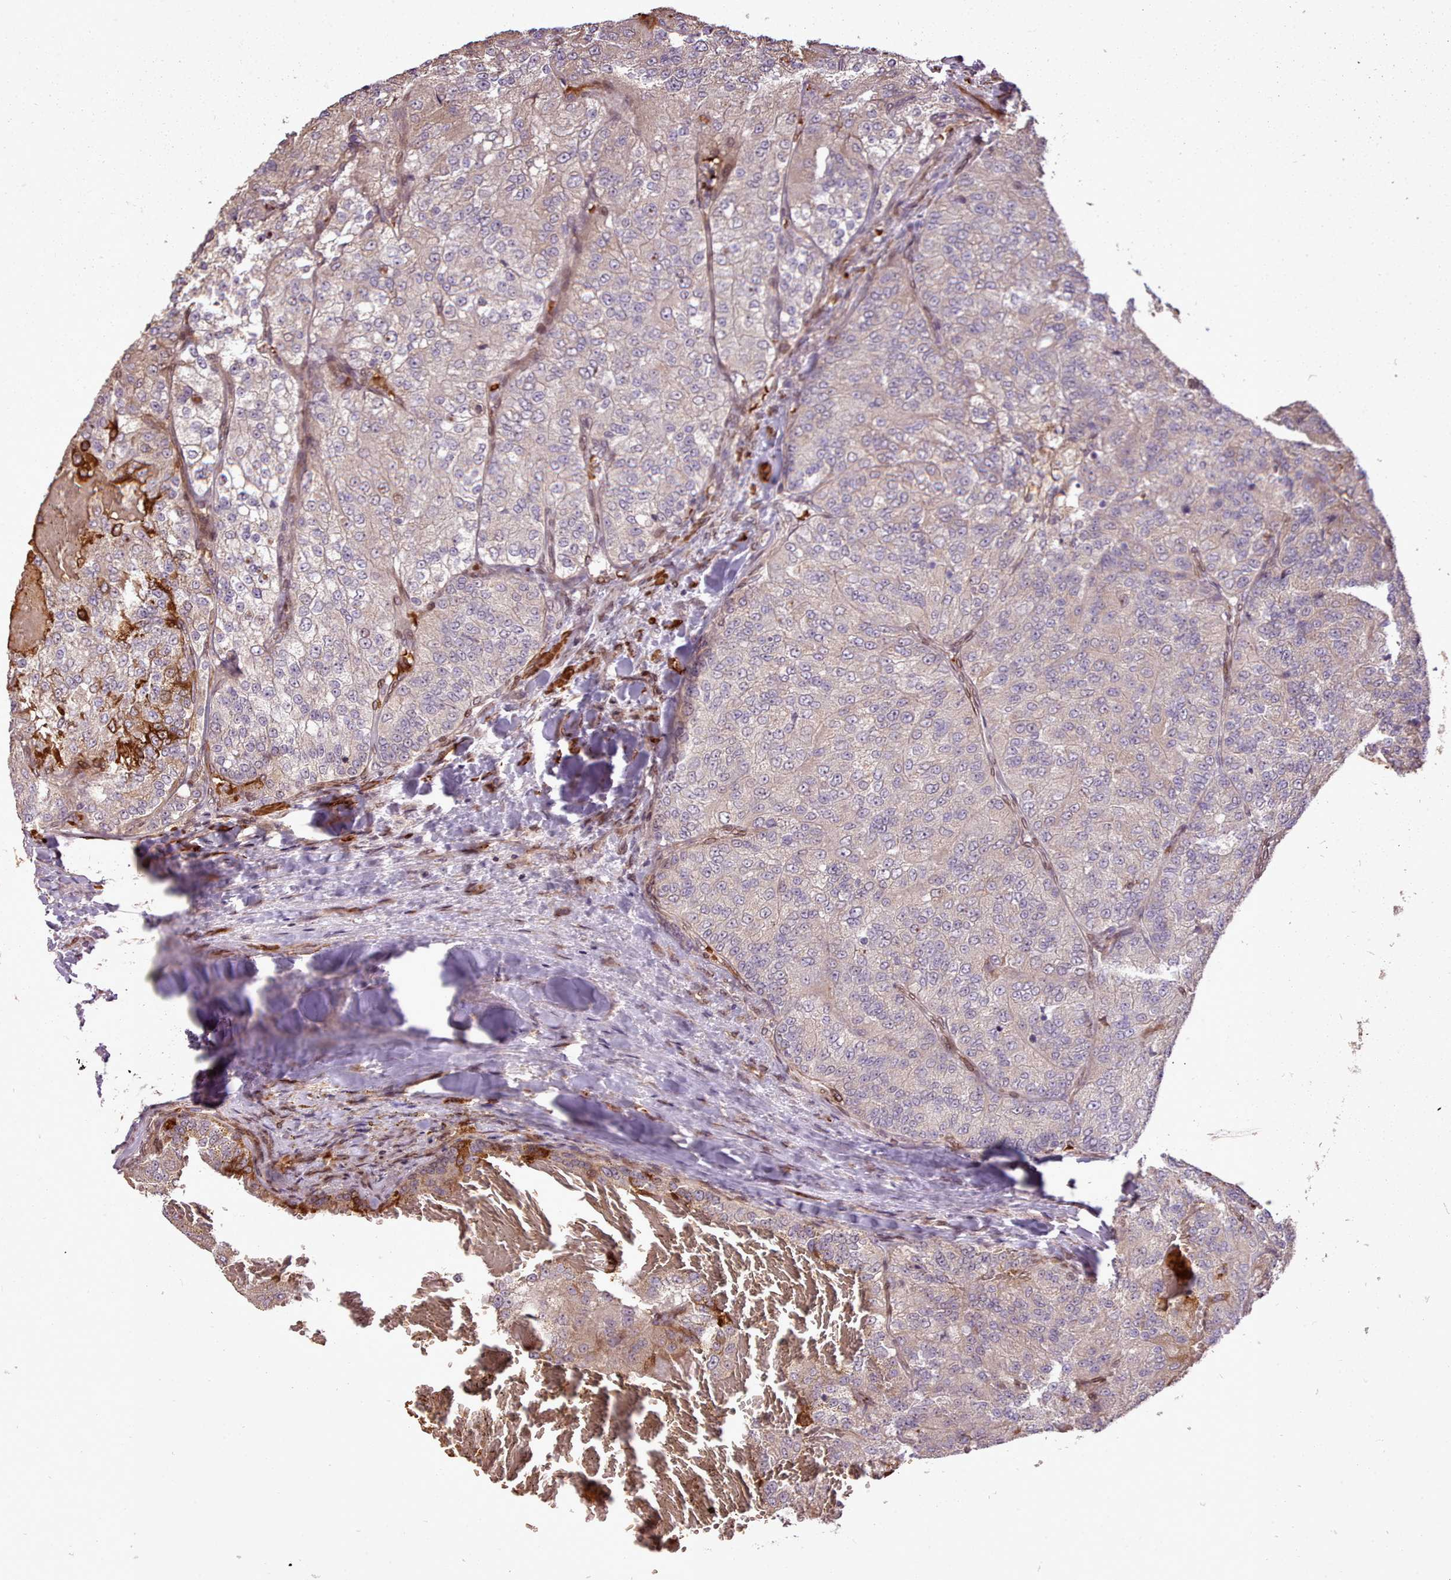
{"staining": {"intensity": "strong", "quantity": "25%-75%", "location": "cytoplasmic/membranous"}, "tissue": "renal cancer", "cell_type": "Tumor cells", "image_type": "cancer", "snomed": [{"axis": "morphology", "description": "Adenocarcinoma, NOS"}, {"axis": "topography", "description": "Kidney"}], "caption": "A micrograph showing strong cytoplasmic/membranous expression in approximately 25%-75% of tumor cells in renal adenocarcinoma, as visualized by brown immunohistochemical staining.", "gene": "CABP1", "patient": {"sex": "female", "age": 63}}